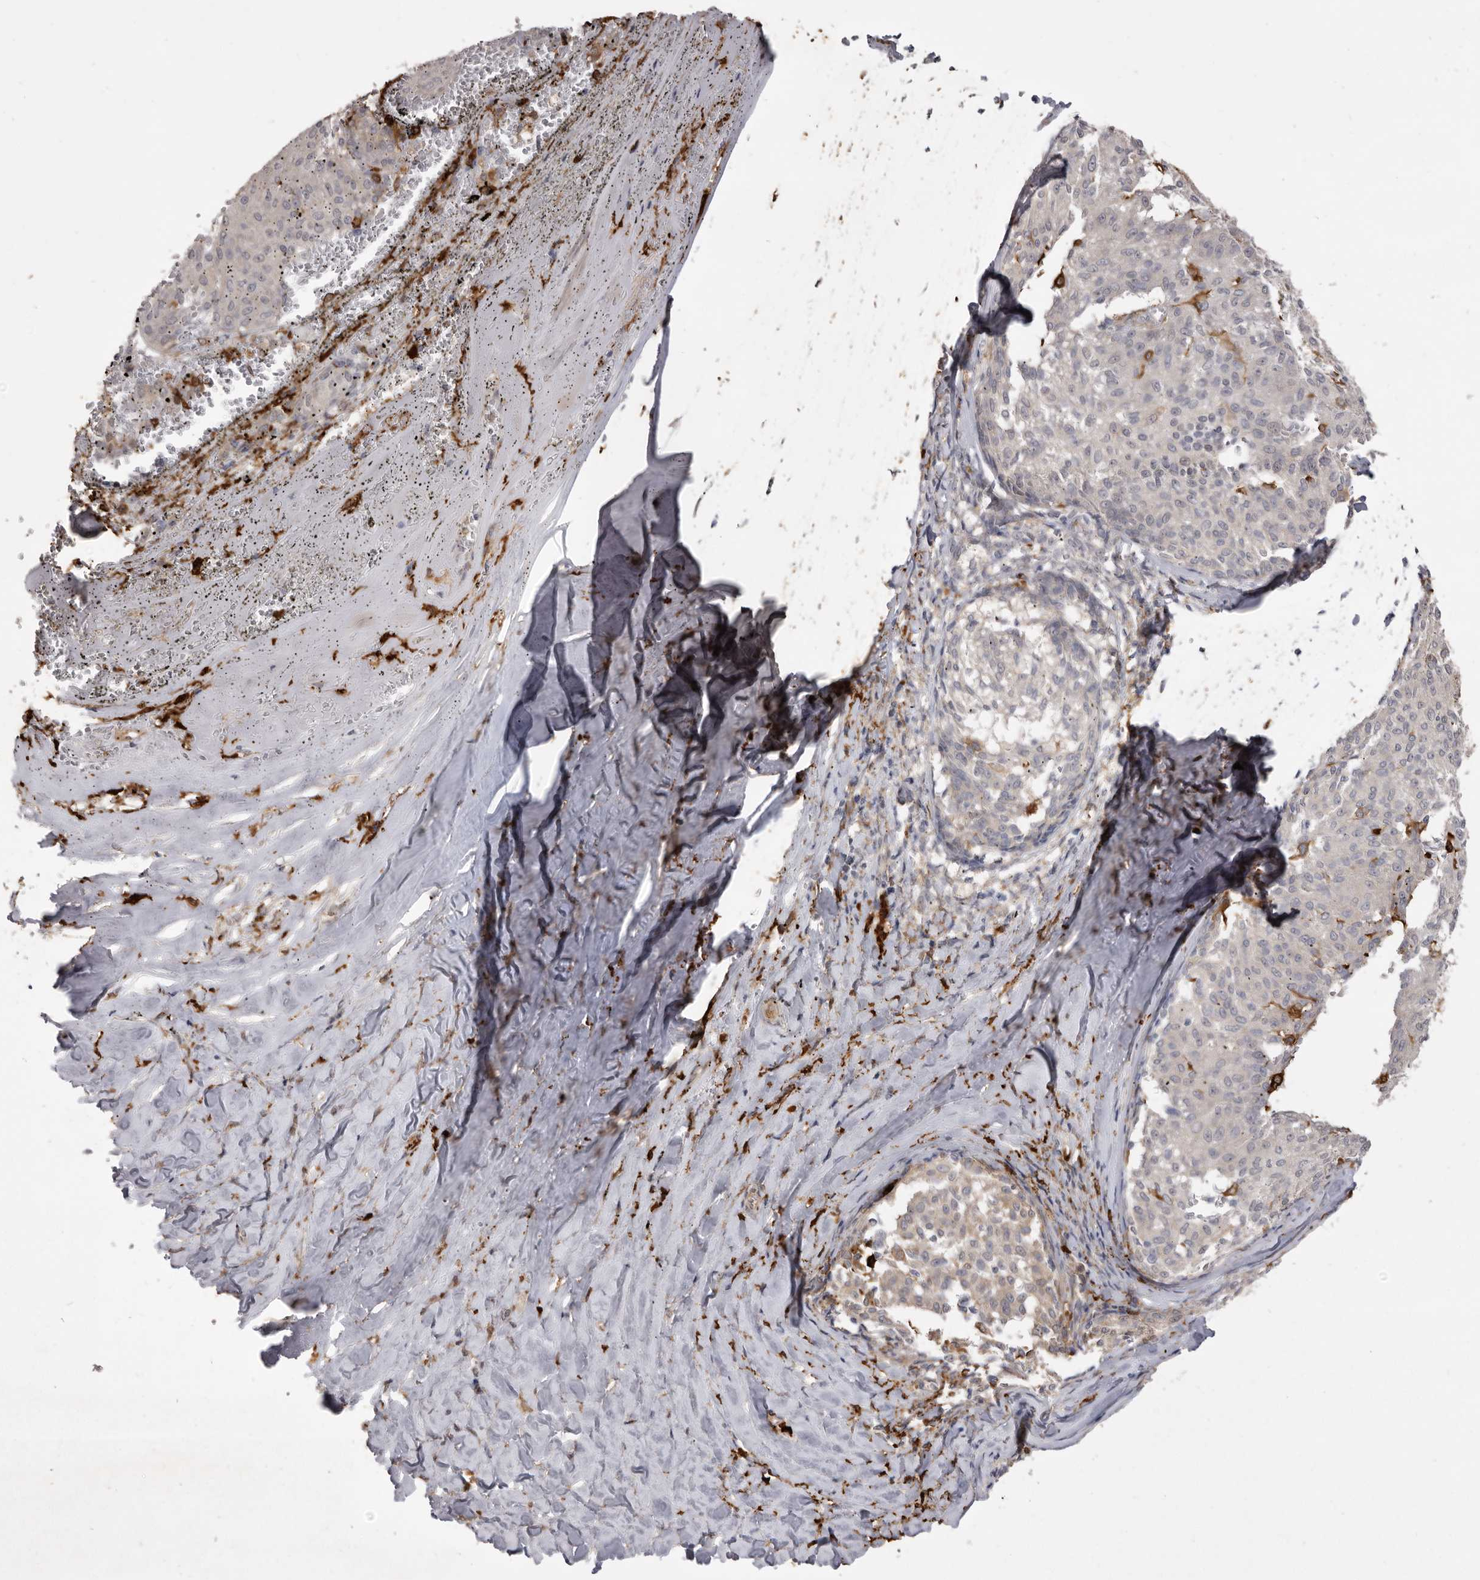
{"staining": {"intensity": "negative", "quantity": "none", "location": "none"}, "tissue": "melanoma", "cell_type": "Tumor cells", "image_type": "cancer", "snomed": [{"axis": "morphology", "description": "Malignant melanoma, NOS"}, {"axis": "topography", "description": "Skin"}], "caption": "Photomicrograph shows no protein expression in tumor cells of malignant melanoma tissue.", "gene": "VPS45", "patient": {"sex": "female", "age": 72}}